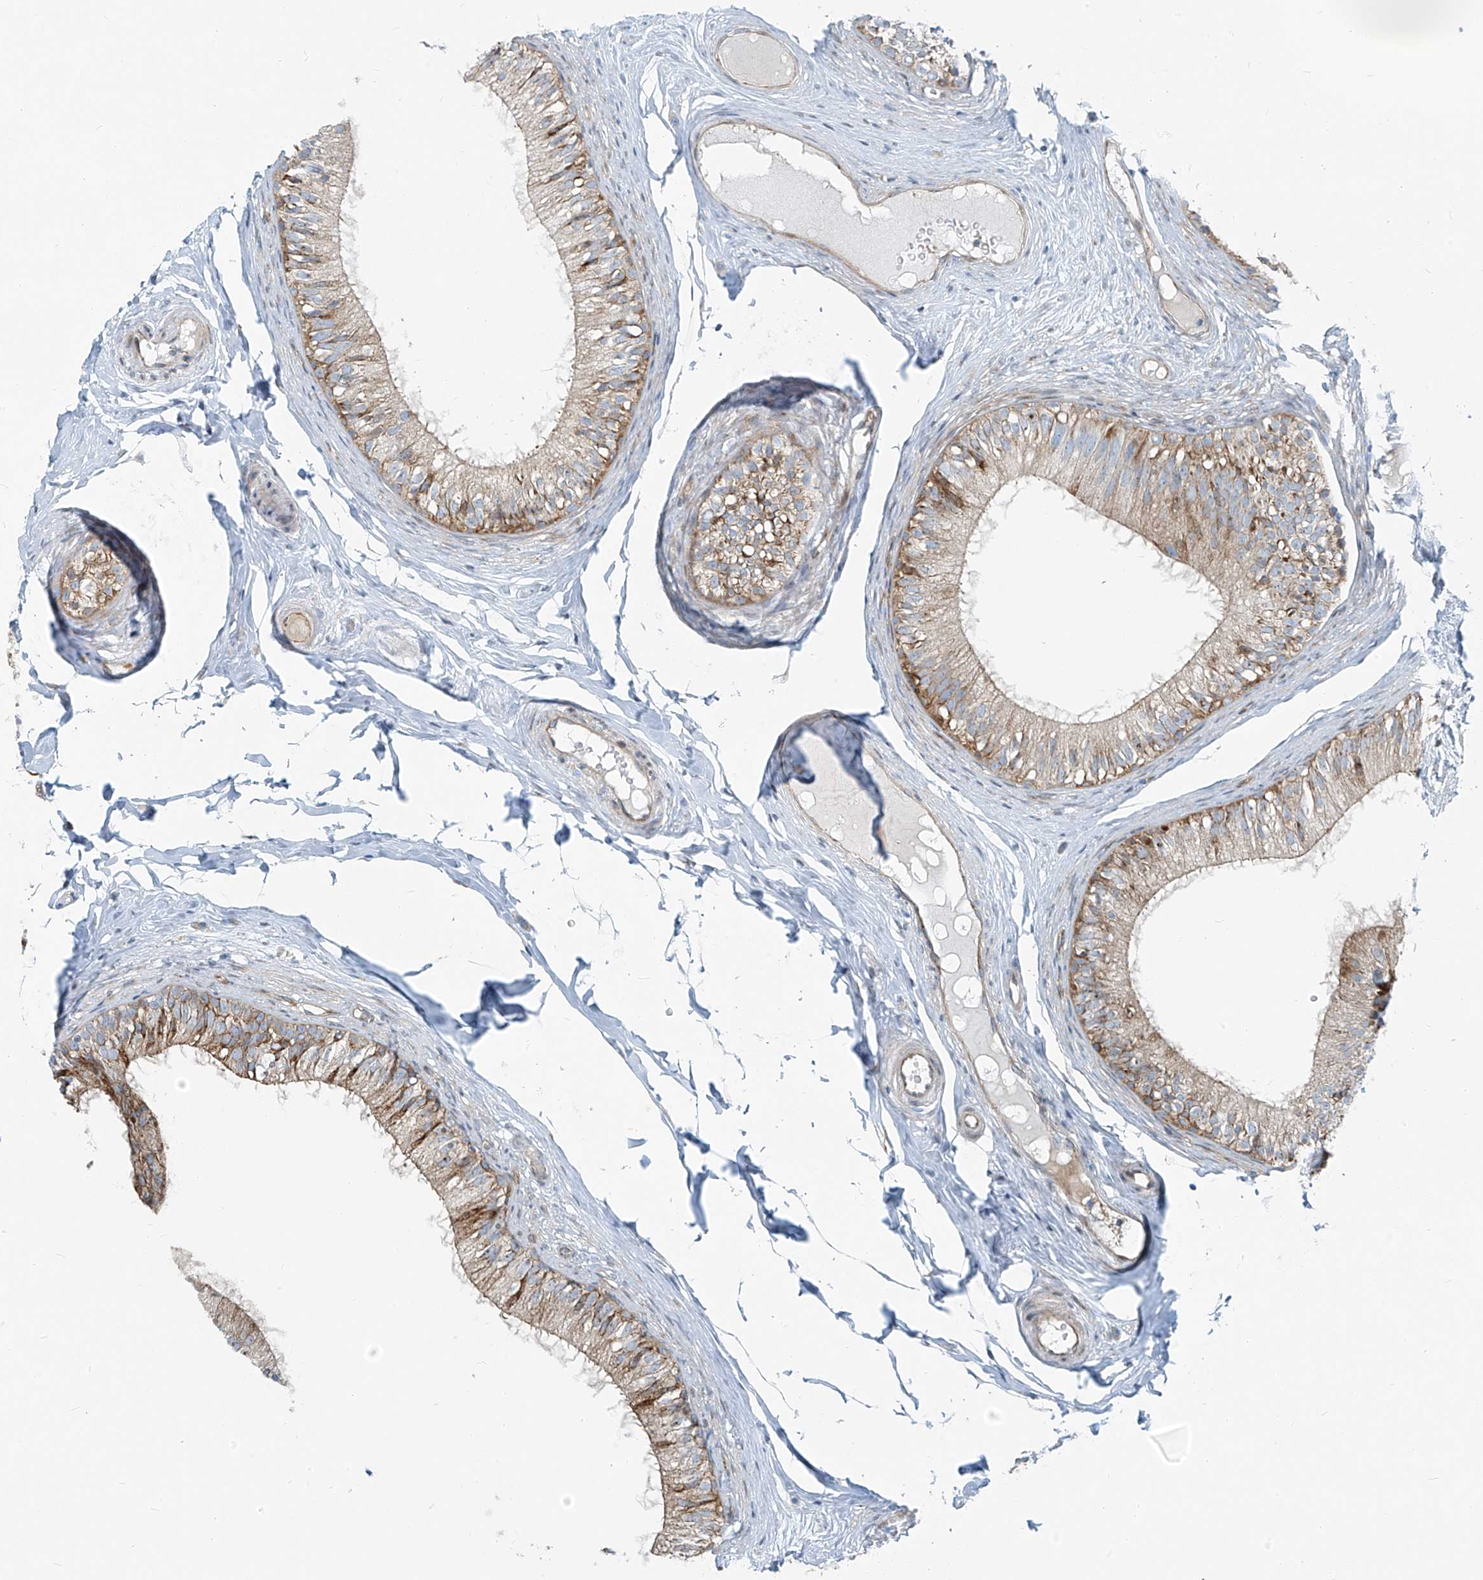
{"staining": {"intensity": "moderate", "quantity": "25%-75%", "location": "cytoplasmic/membranous"}, "tissue": "epididymis", "cell_type": "Glandular cells", "image_type": "normal", "snomed": [{"axis": "morphology", "description": "Normal tissue, NOS"}, {"axis": "morphology", "description": "Seminoma in situ"}, {"axis": "topography", "description": "Testis"}, {"axis": "topography", "description": "Epididymis"}], "caption": "A micrograph showing moderate cytoplasmic/membranous staining in approximately 25%-75% of glandular cells in normal epididymis, as visualized by brown immunohistochemical staining.", "gene": "HIC2", "patient": {"sex": "male", "age": 28}}